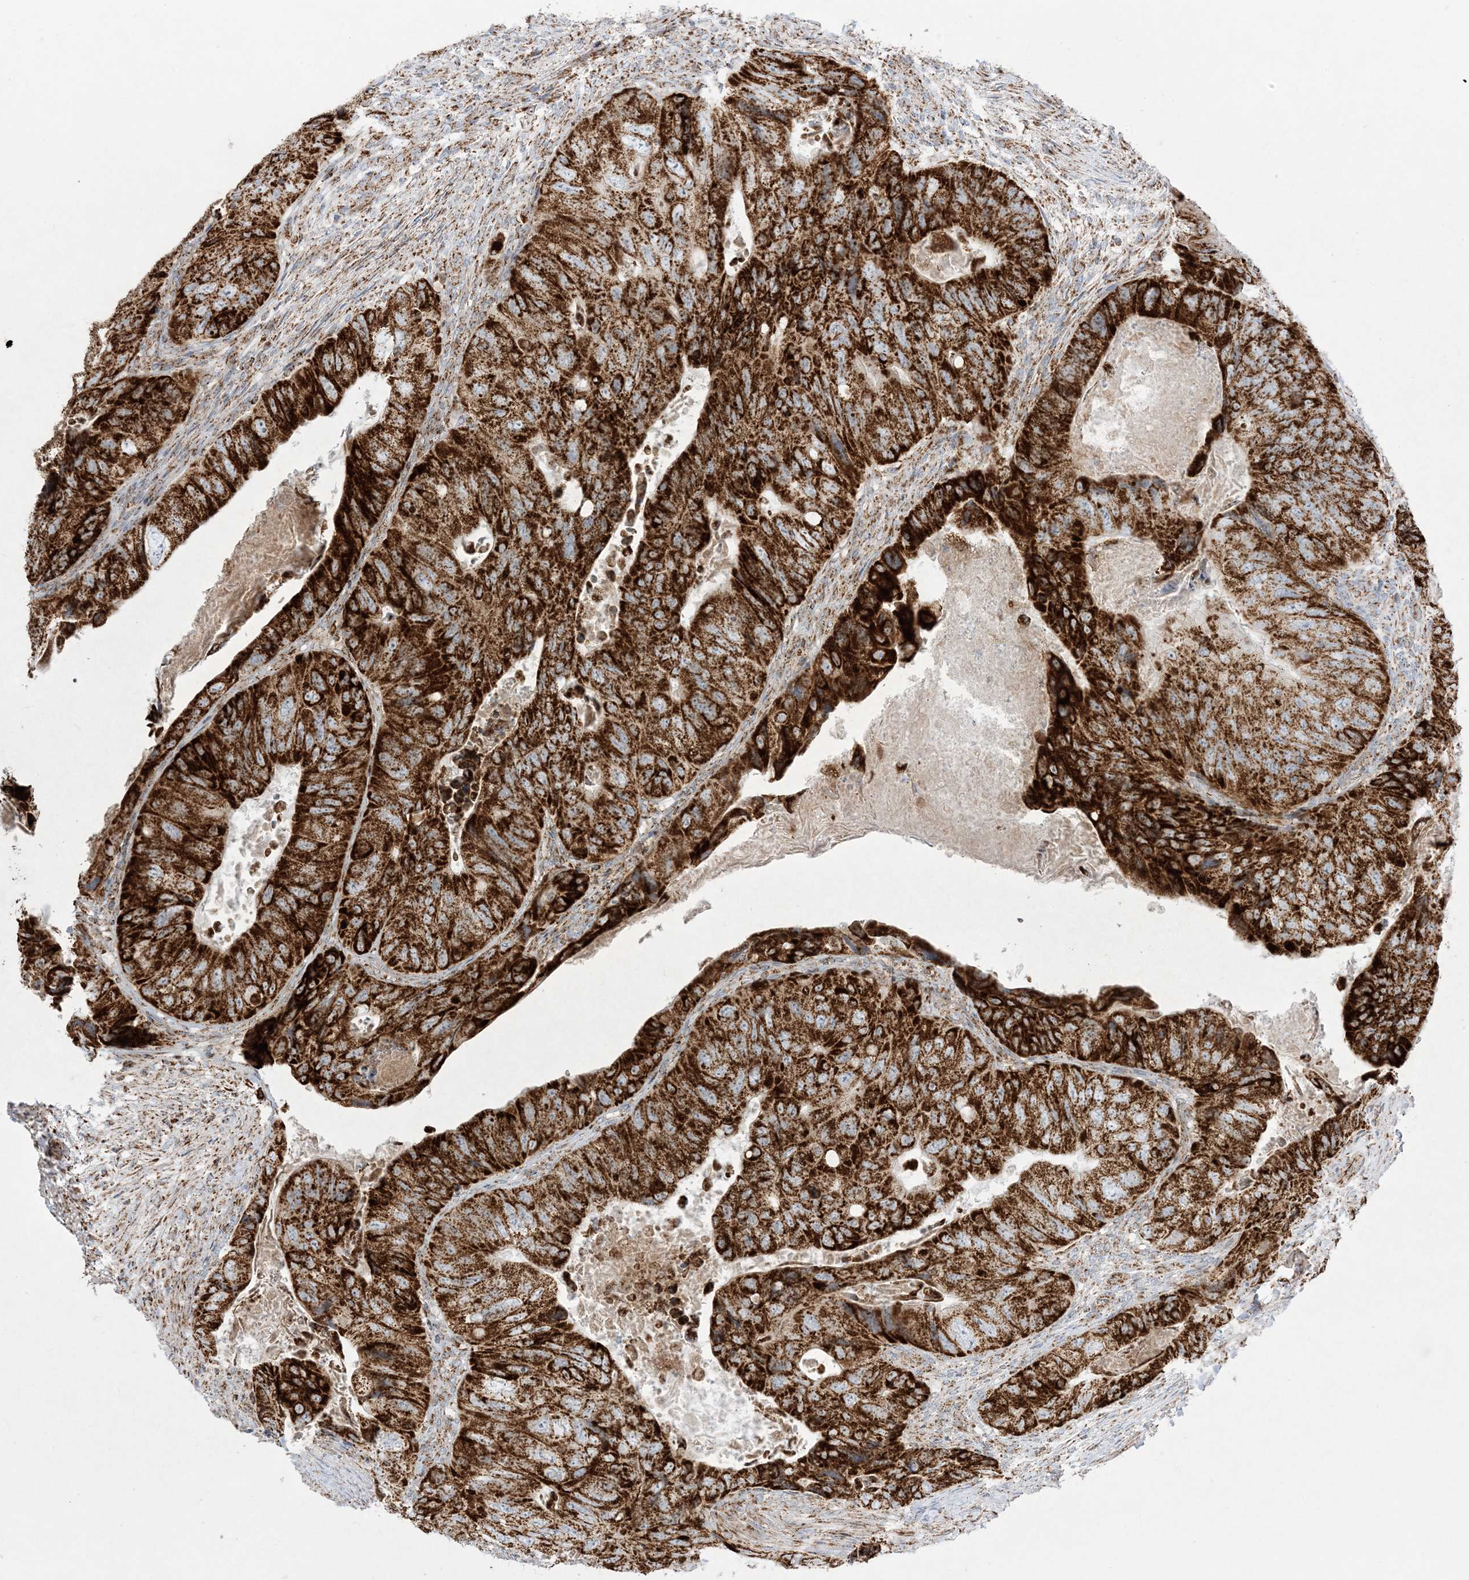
{"staining": {"intensity": "strong", "quantity": ">75%", "location": "cytoplasmic/membranous"}, "tissue": "colorectal cancer", "cell_type": "Tumor cells", "image_type": "cancer", "snomed": [{"axis": "morphology", "description": "Adenocarcinoma, NOS"}, {"axis": "topography", "description": "Rectum"}], "caption": "Human adenocarcinoma (colorectal) stained with a brown dye displays strong cytoplasmic/membranous positive expression in approximately >75% of tumor cells.", "gene": "MRPS36", "patient": {"sex": "male", "age": 63}}